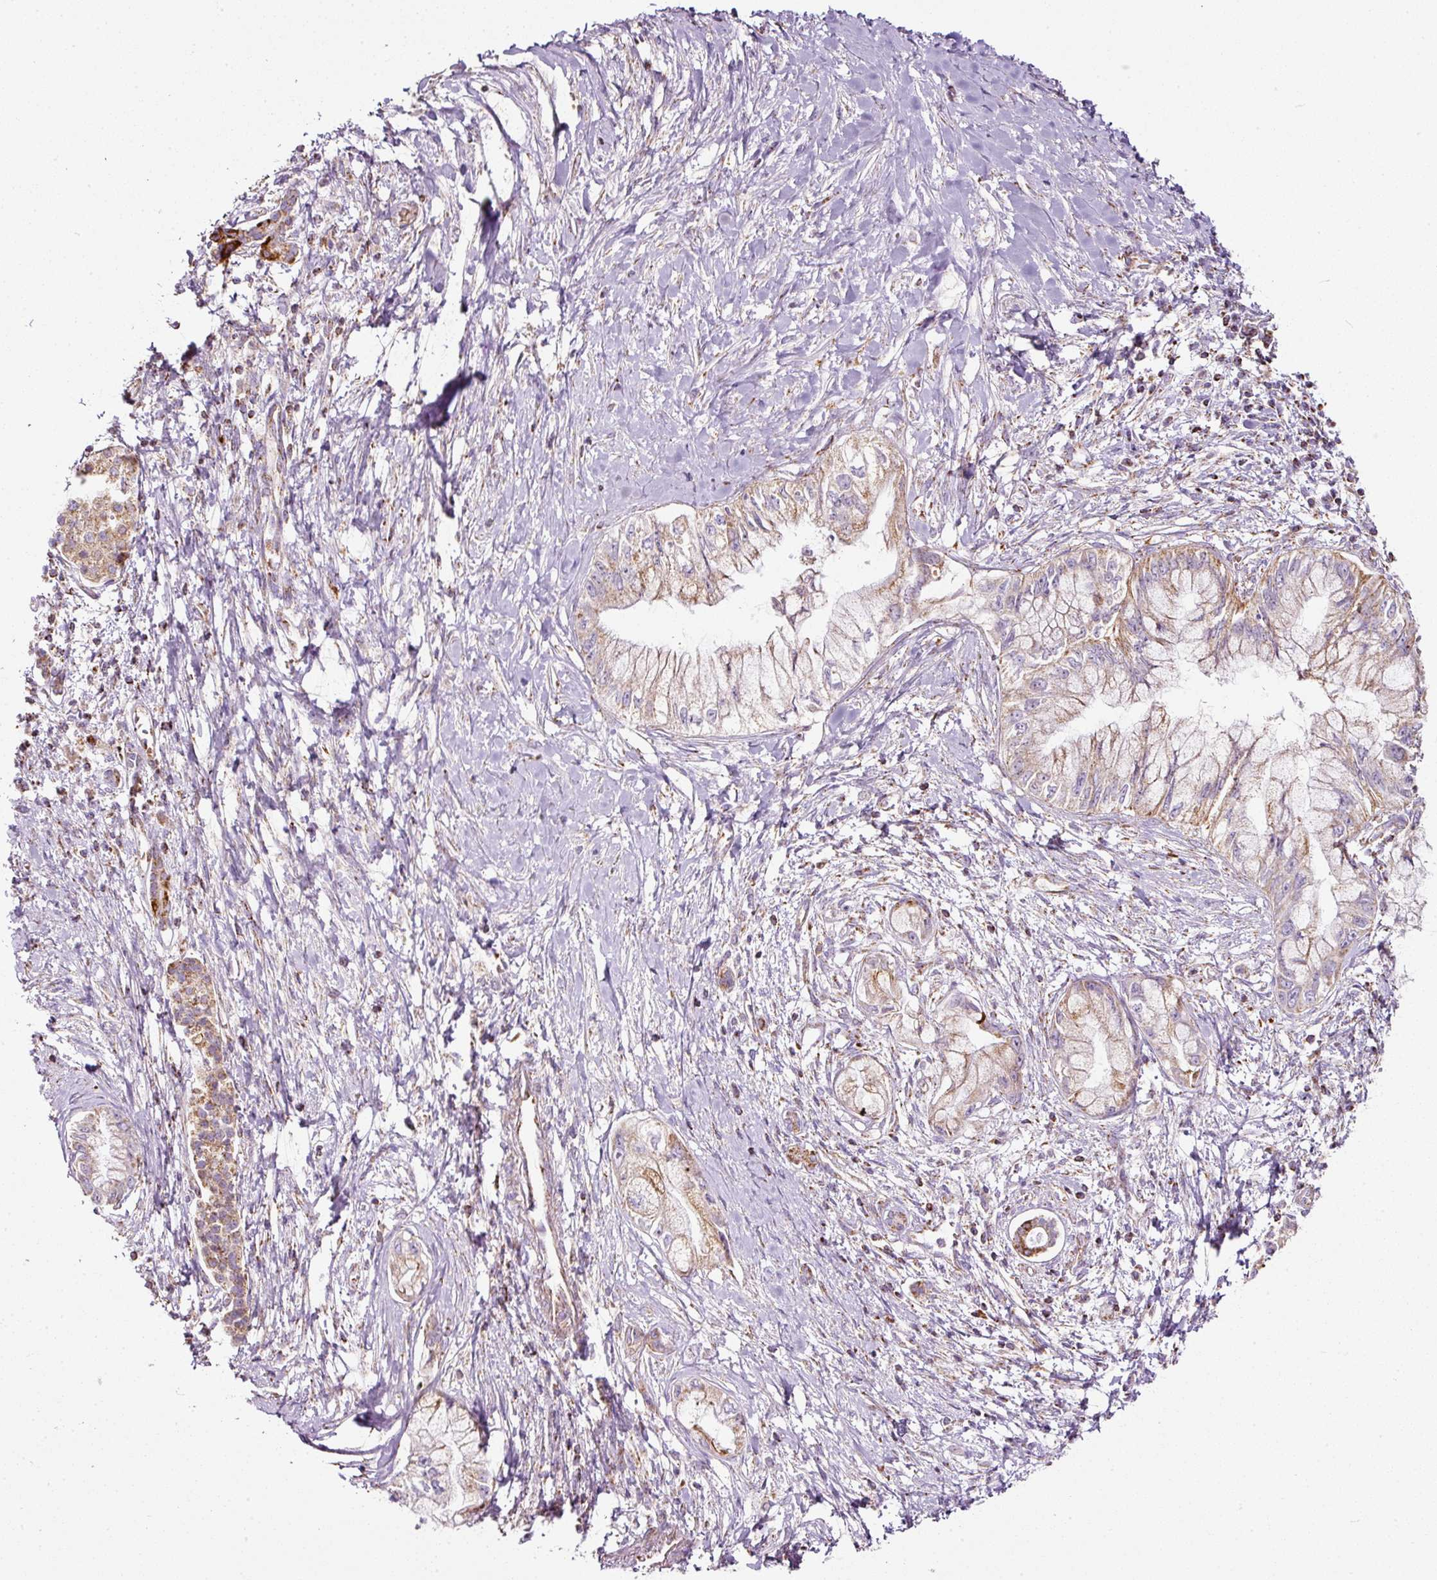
{"staining": {"intensity": "moderate", "quantity": "25%-75%", "location": "cytoplasmic/membranous"}, "tissue": "pancreatic cancer", "cell_type": "Tumor cells", "image_type": "cancer", "snomed": [{"axis": "morphology", "description": "Adenocarcinoma, NOS"}, {"axis": "topography", "description": "Pancreas"}], "caption": "Immunohistochemical staining of human pancreatic adenocarcinoma displays moderate cytoplasmic/membranous protein staining in about 25%-75% of tumor cells.", "gene": "SDHA", "patient": {"sex": "male", "age": 48}}